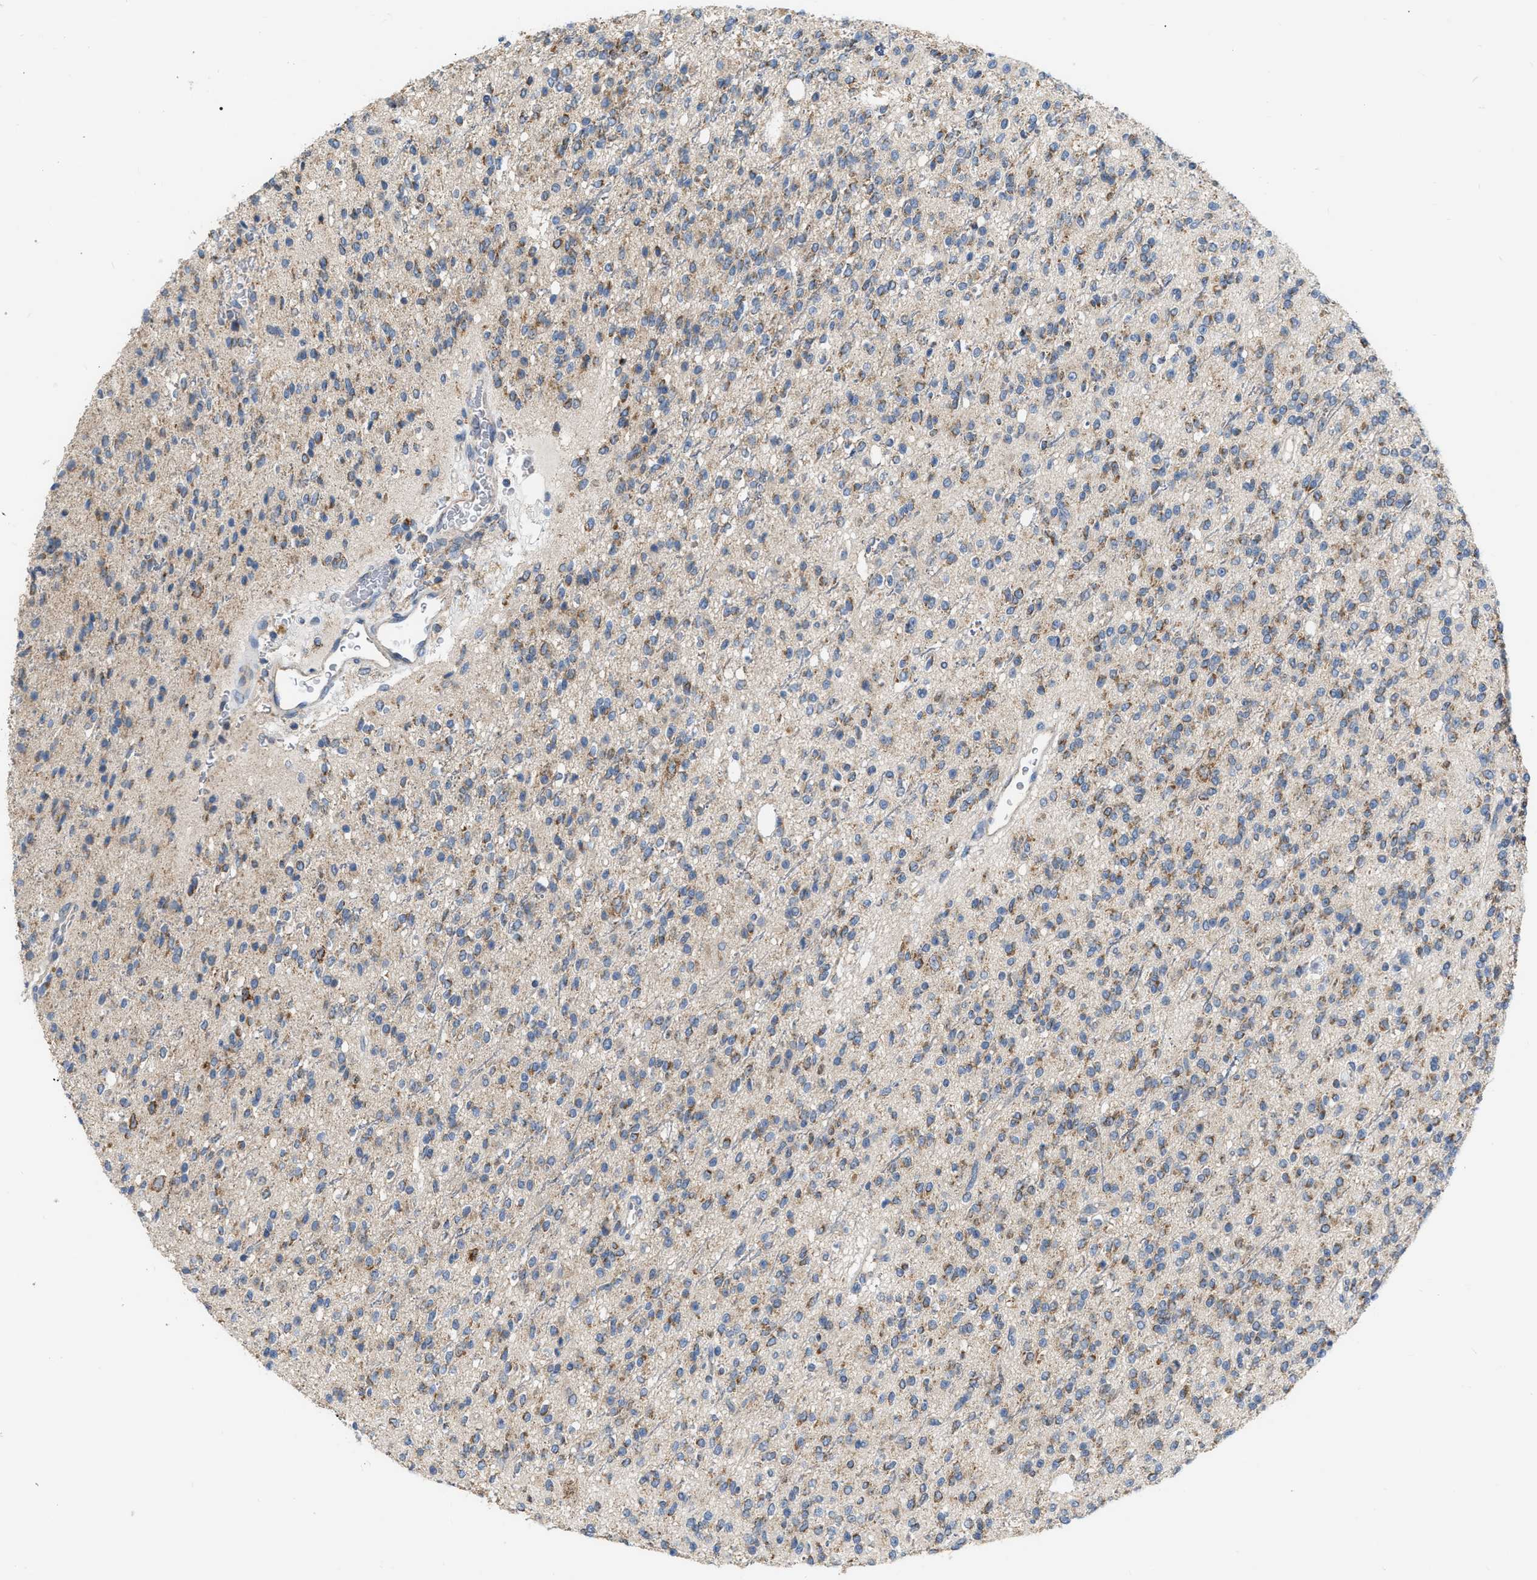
{"staining": {"intensity": "weak", "quantity": ">75%", "location": "cytoplasmic/membranous"}, "tissue": "glioma", "cell_type": "Tumor cells", "image_type": "cancer", "snomed": [{"axis": "morphology", "description": "Glioma, malignant, High grade"}, {"axis": "topography", "description": "Brain"}], "caption": "High-power microscopy captured an immunohistochemistry photomicrograph of malignant high-grade glioma, revealing weak cytoplasmic/membranous positivity in approximately >75% of tumor cells.", "gene": "DDX56", "patient": {"sex": "male", "age": 34}}